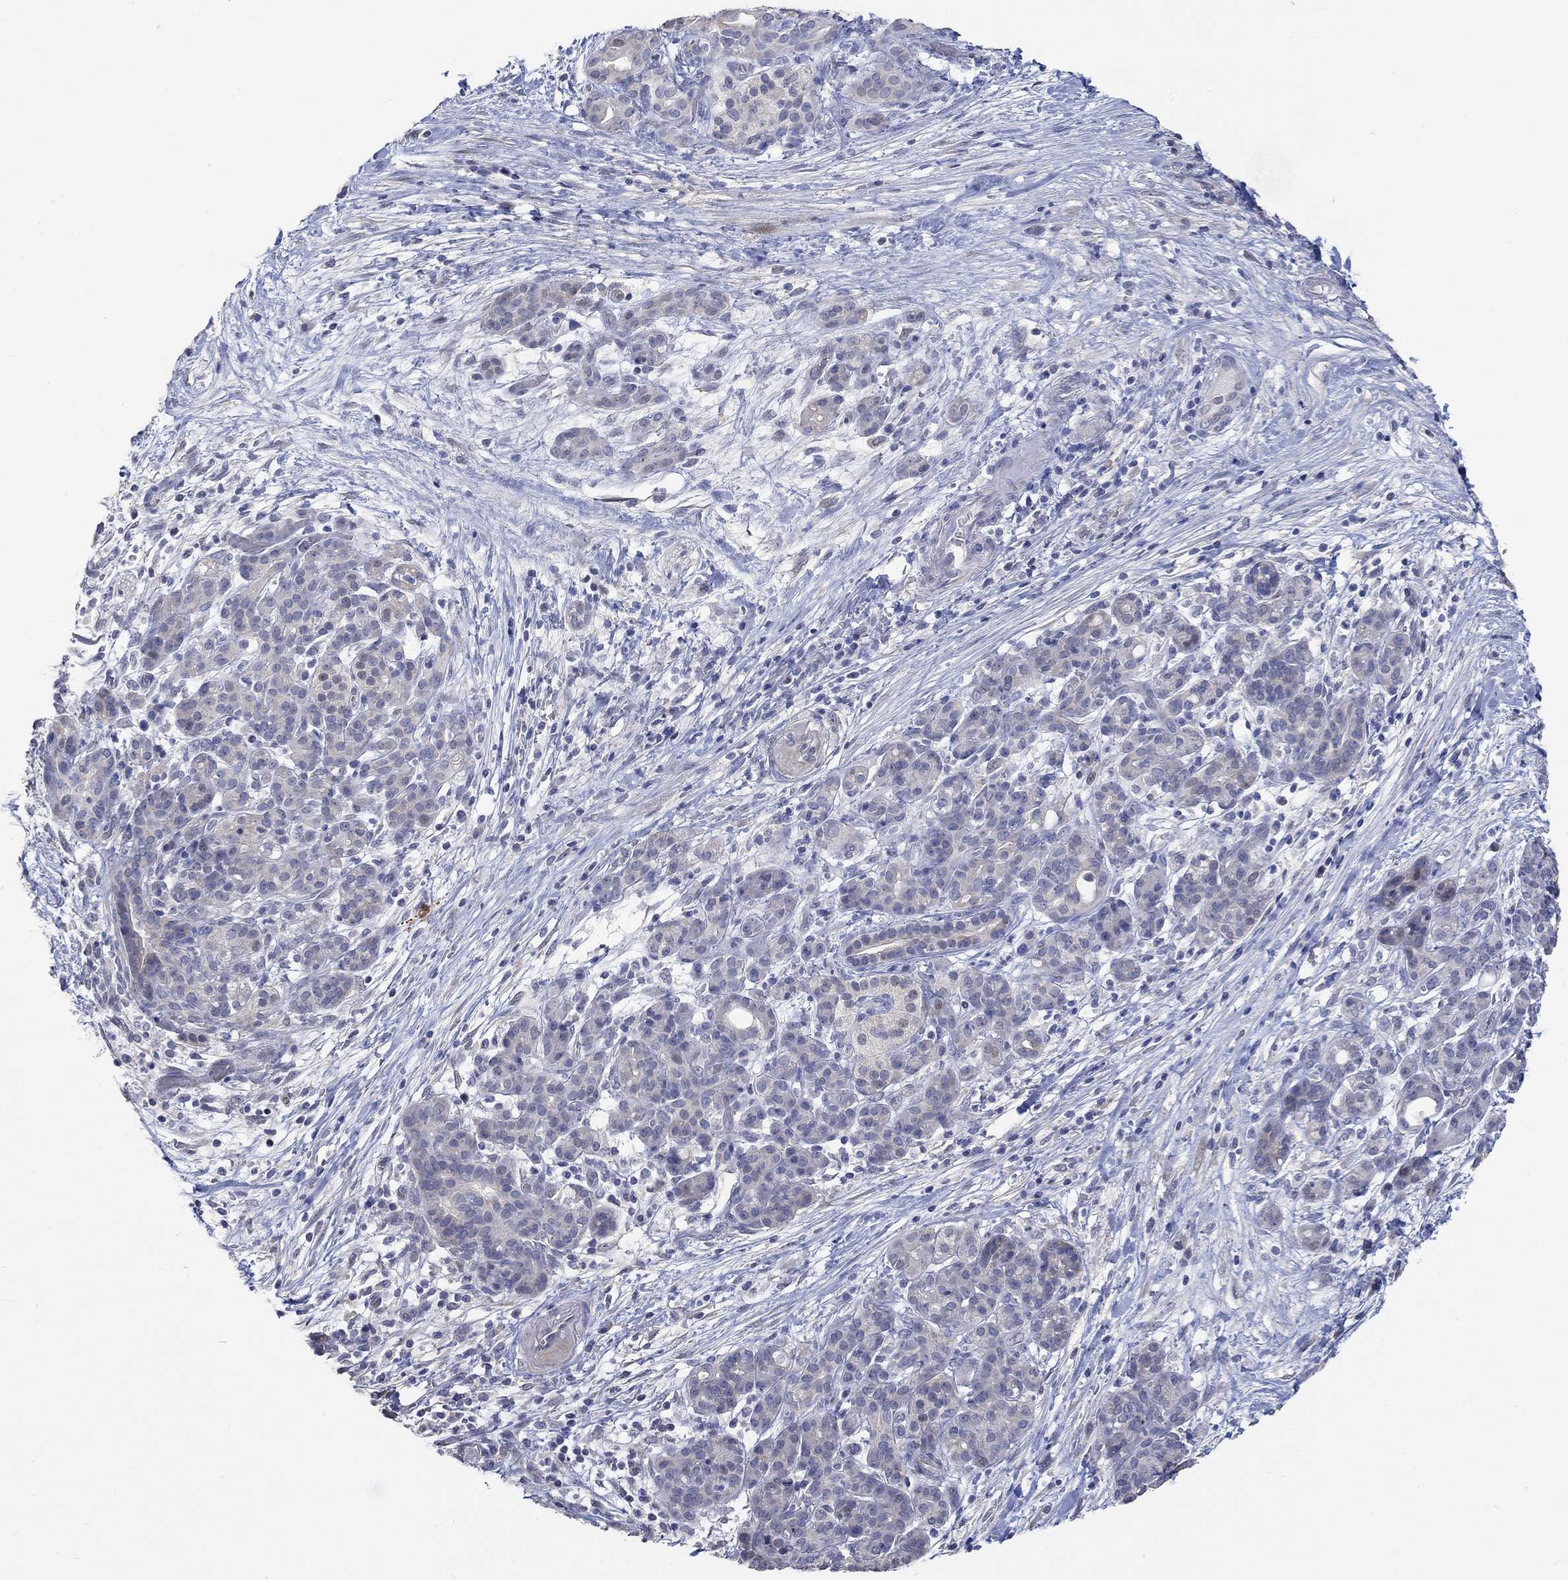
{"staining": {"intensity": "negative", "quantity": "none", "location": "none"}, "tissue": "pancreatic cancer", "cell_type": "Tumor cells", "image_type": "cancer", "snomed": [{"axis": "morphology", "description": "Adenocarcinoma, NOS"}, {"axis": "topography", "description": "Pancreas"}], "caption": "There is no significant expression in tumor cells of adenocarcinoma (pancreatic). The staining is performed using DAB (3,3'-diaminobenzidine) brown chromogen with nuclei counter-stained in using hematoxylin.", "gene": "PNMA5", "patient": {"sex": "male", "age": 44}}